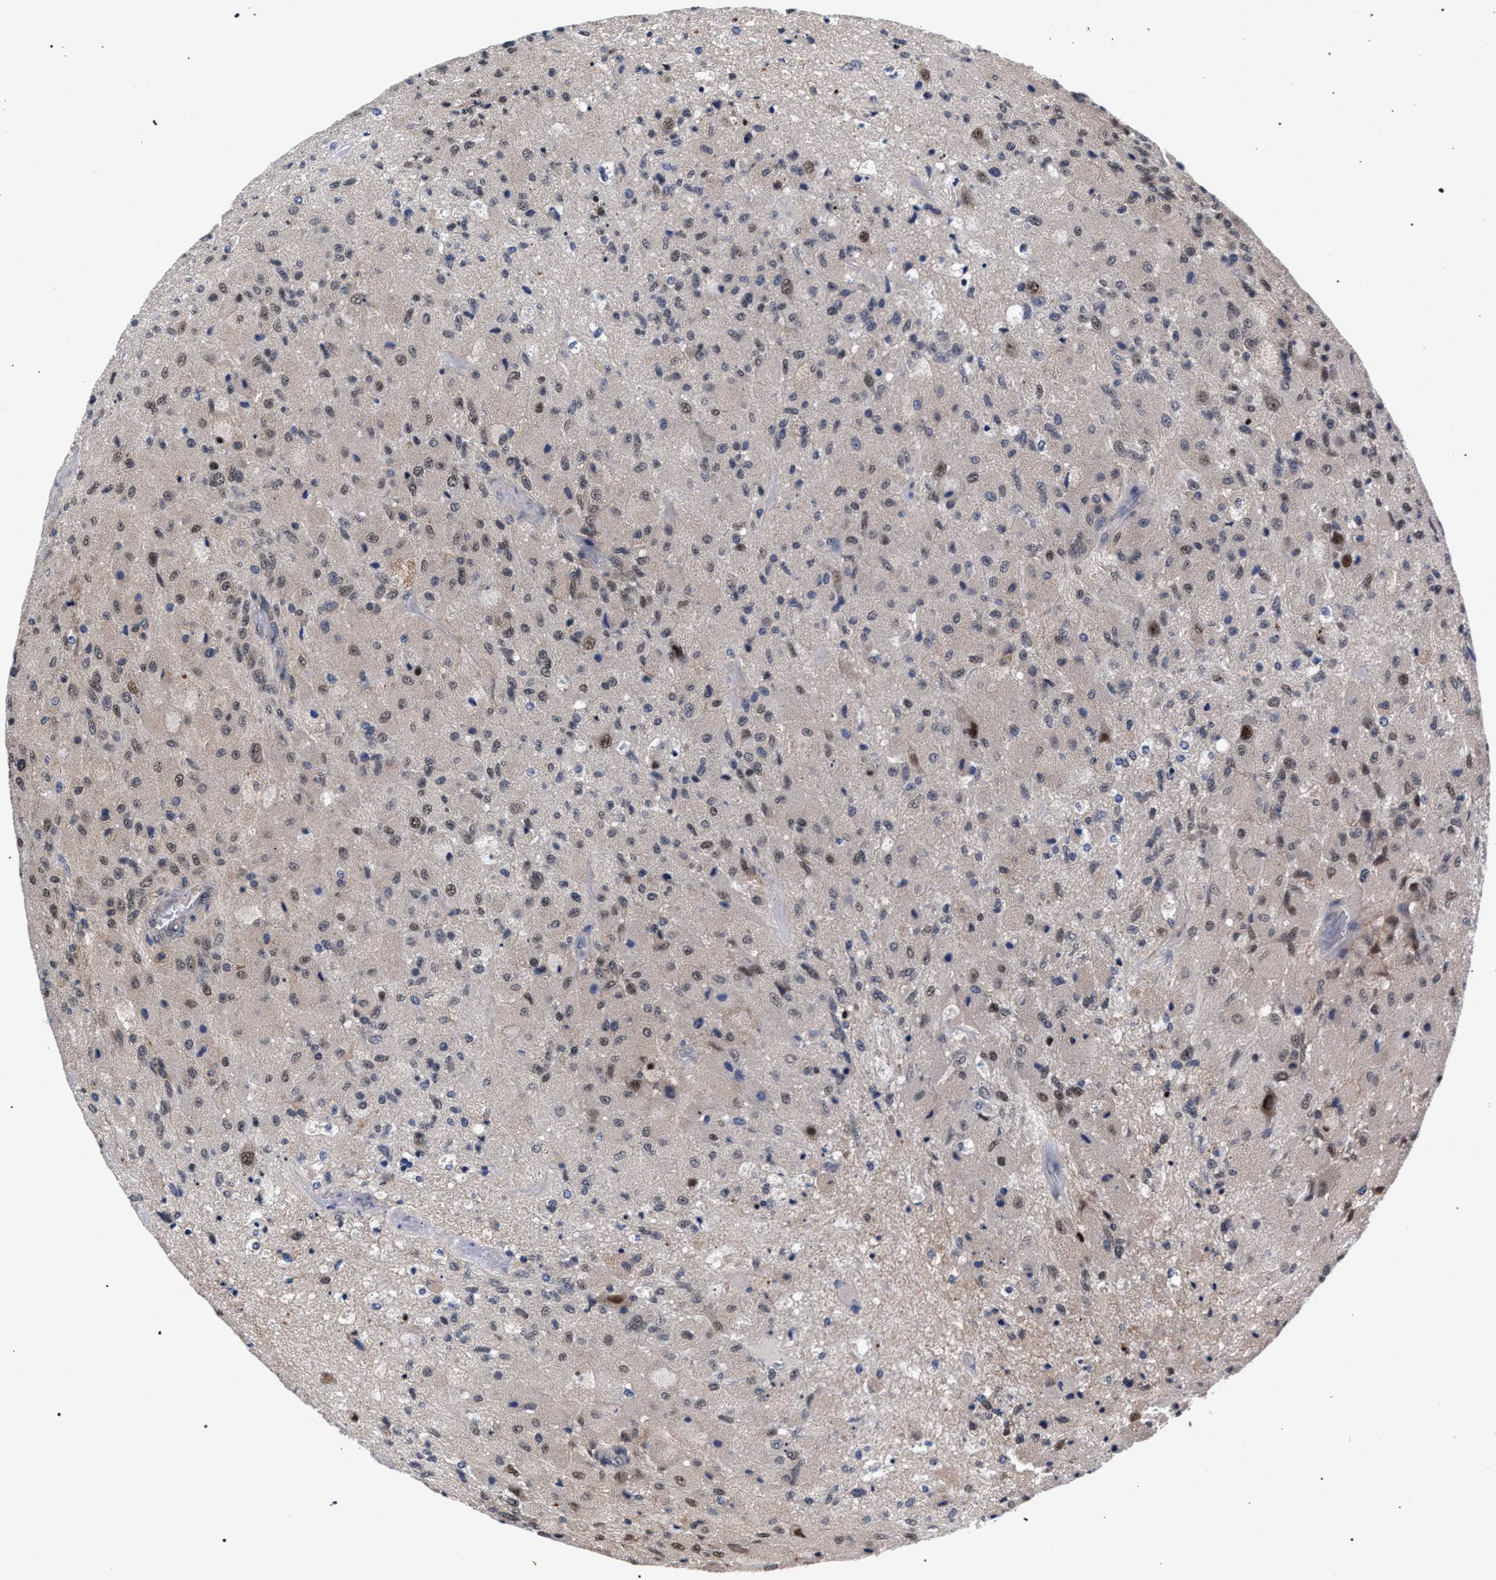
{"staining": {"intensity": "weak", "quantity": ">75%", "location": "nuclear"}, "tissue": "glioma", "cell_type": "Tumor cells", "image_type": "cancer", "snomed": [{"axis": "morphology", "description": "Normal tissue, NOS"}, {"axis": "morphology", "description": "Glioma, malignant, High grade"}, {"axis": "topography", "description": "Cerebral cortex"}], "caption": "IHC image of neoplastic tissue: human glioma stained using IHC demonstrates low levels of weak protein expression localized specifically in the nuclear of tumor cells, appearing as a nuclear brown color.", "gene": "ZNF462", "patient": {"sex": "male", "age": 77}}